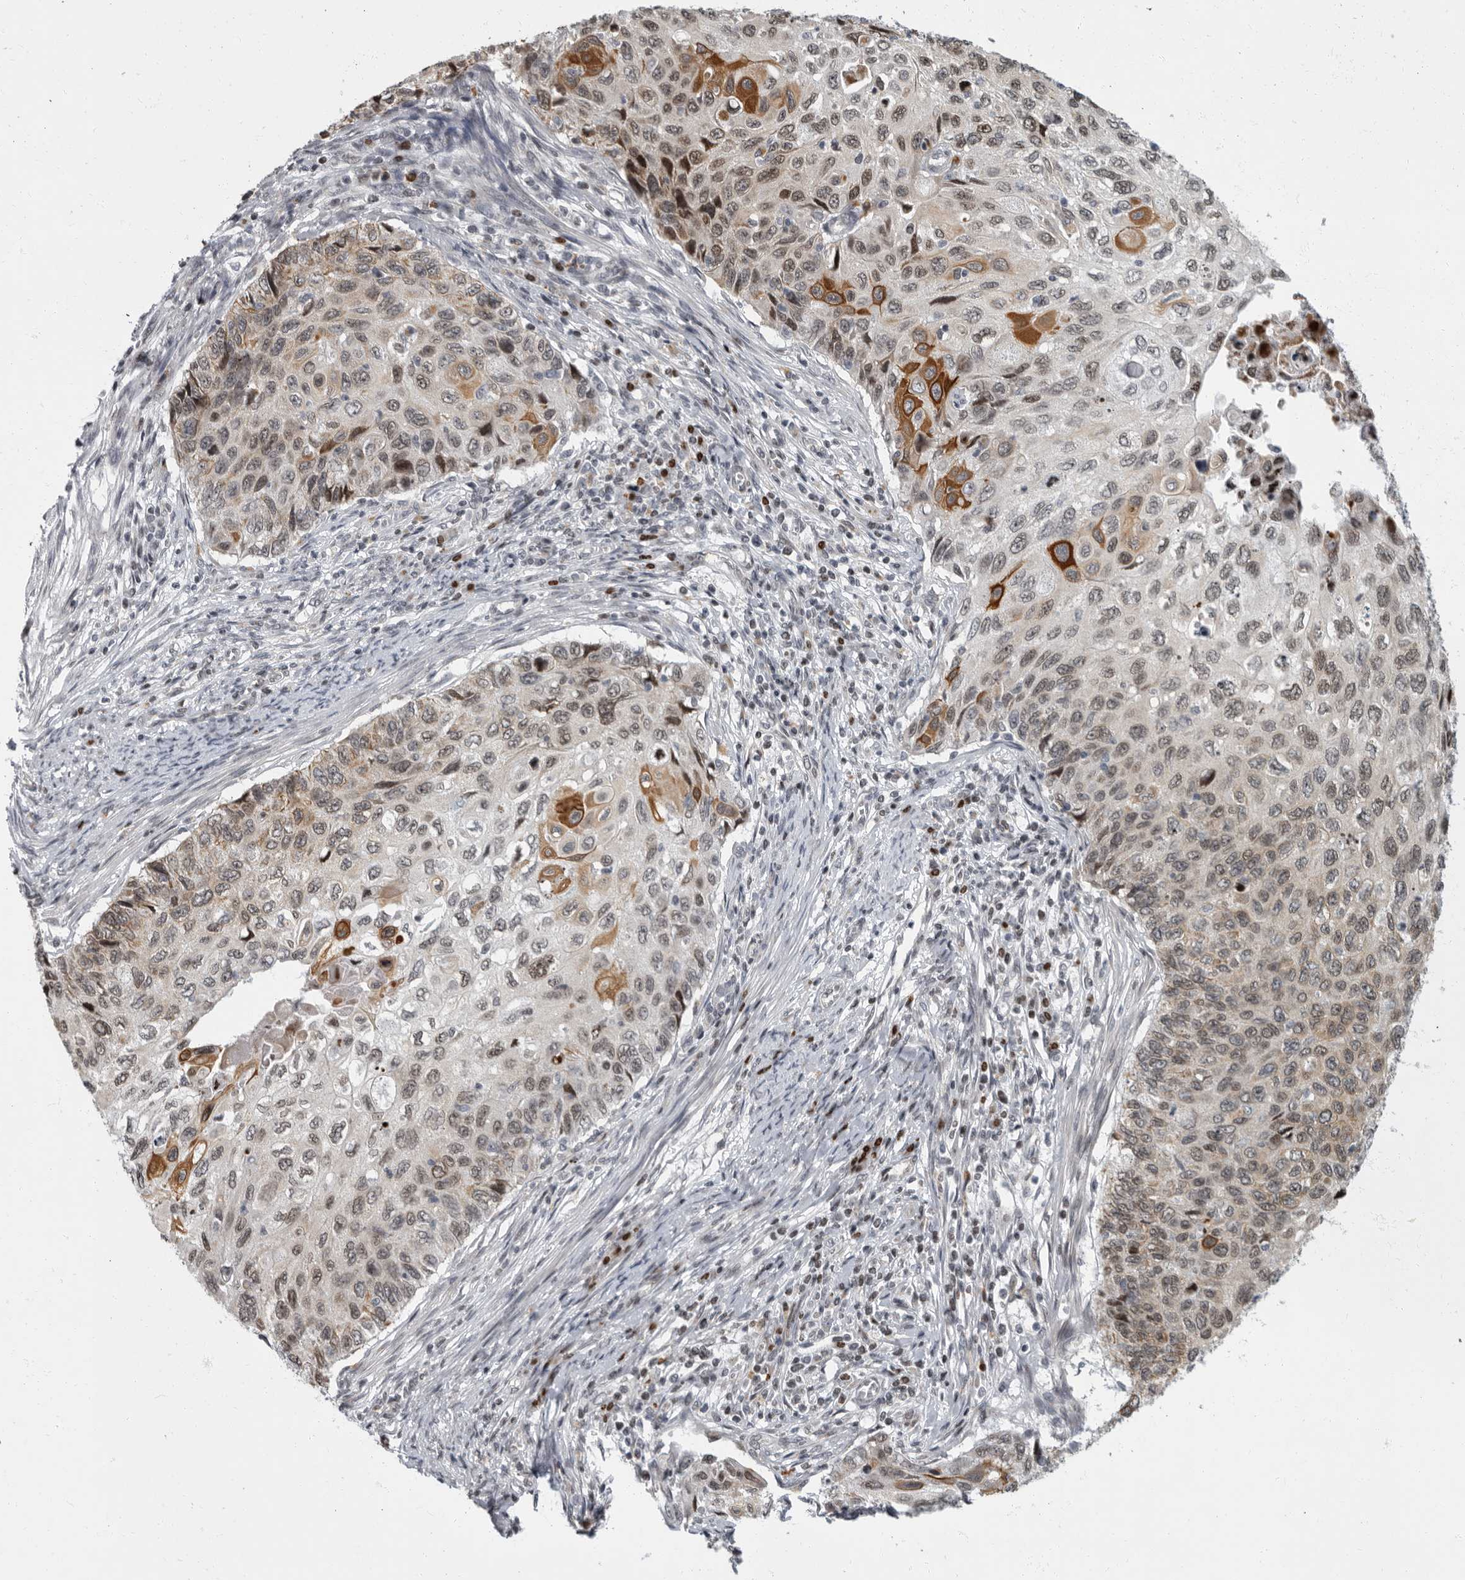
{"staining": {"intensity": "strong", "quantity": "<25%", "location": "cytoplasmic/membranous"}, "tissue": "cervical cancer", "cell_type": "Tumor cells", "image_type": "cancer", "snomed": [{"axis": "morphology", "description": "Squamous cell carcinoma, NOS"}, {"axis": "topography", "description": "Cervix"}], "caption": "Immunohistochemical staining of cervical cancer (squamous cell carcinoma) displays strong cytoplasmic/membranous protein positivity in approximately <25% of tumor cells.", "gene": "EVI5", "patient": {"sex": "female", "age": 70}}